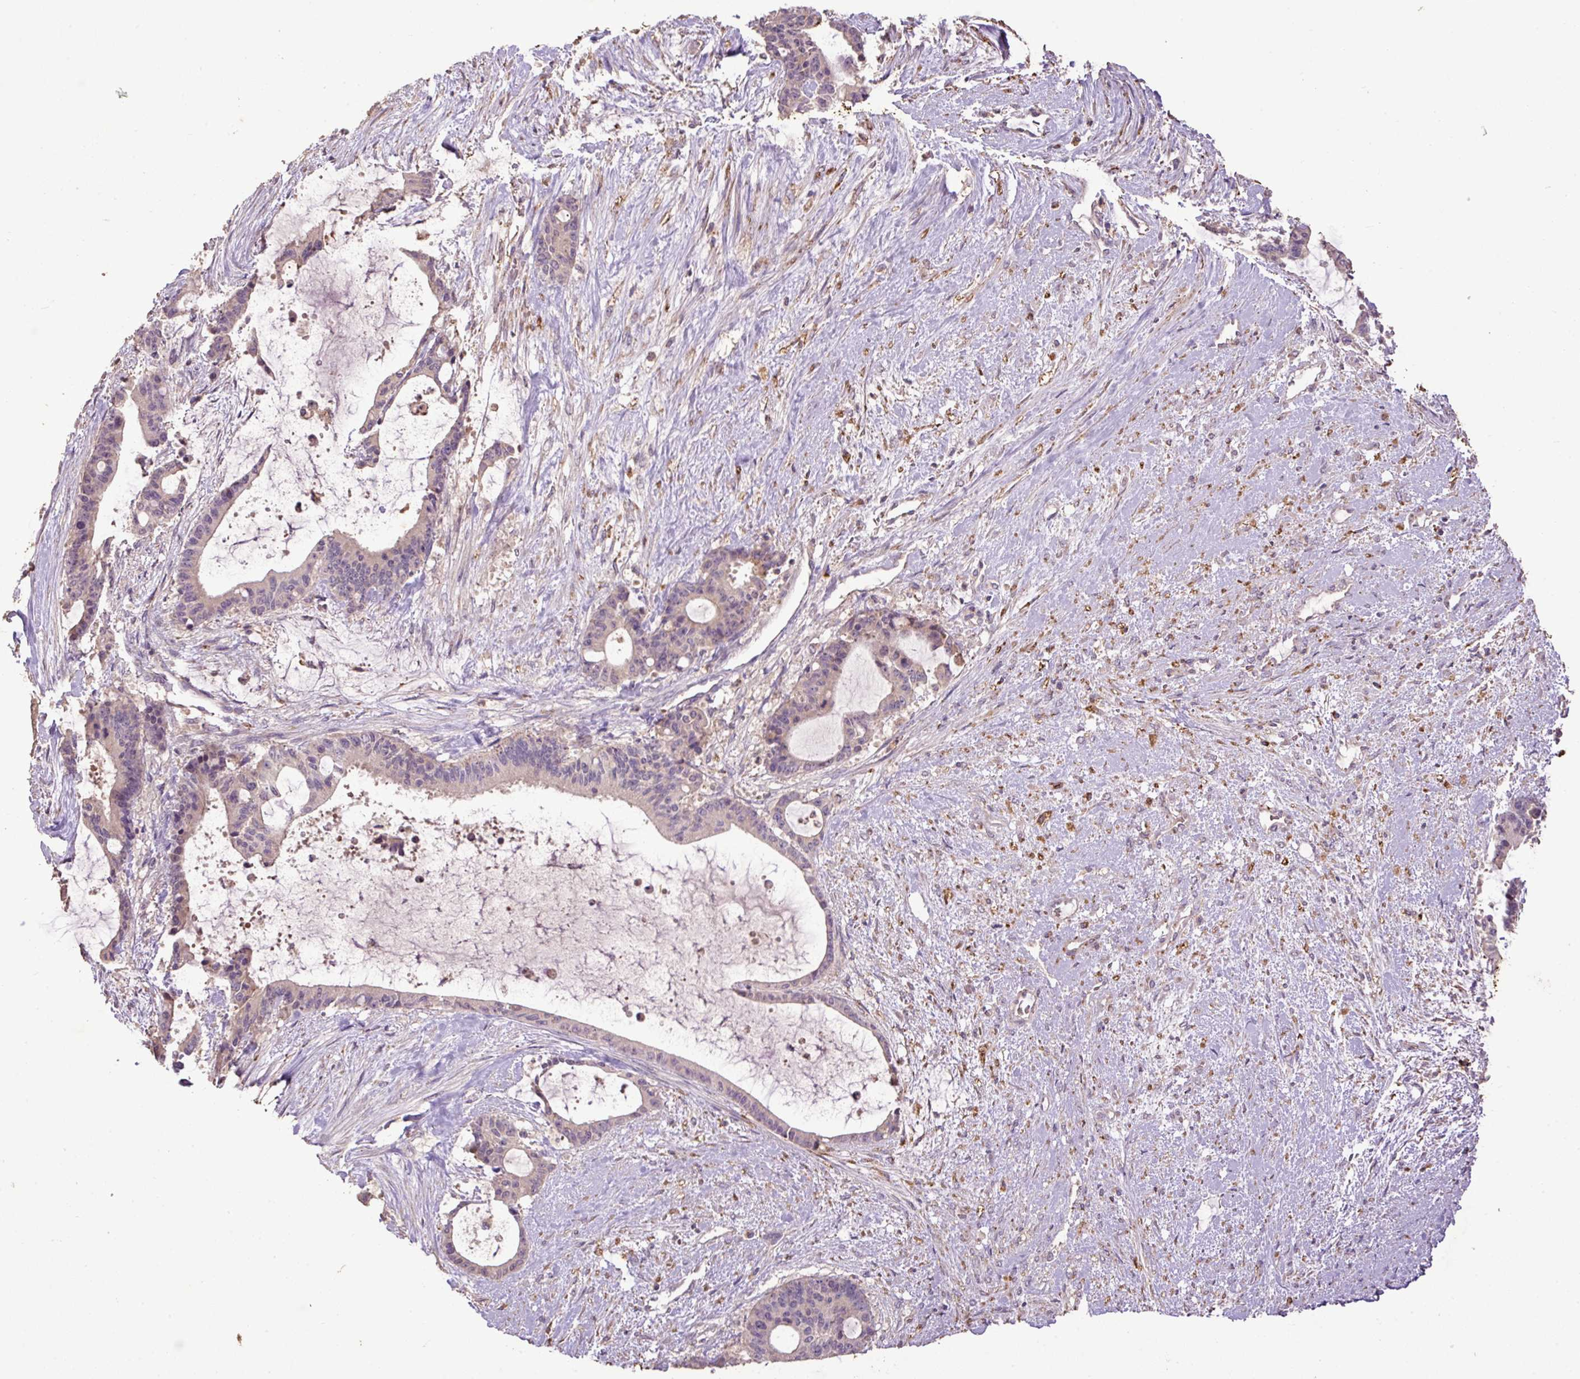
{"staining": {"intensity": "negative", "quantity": "none", "location": "none"}, "tissue": "liver cancer", "cell_type": "Tumor cells", "image_type": "cancer", "snomed": [{"axis": "morphology", "description": "Normal tissue, NOS"}, {"axis": "morphology", "description": "Cholangiocarcinoma"}, {"axis": "topography", "description": "Liver"}, {"axis": "topography", "description": "Peripheral nerve tissue"}], "caption": "This is a photomicrograph of IHC staining of liver cholangiocarcinoma, which shows no expression in tumor cells. (DAB immunohistochemistry, high magnification).", "gene": "LRTM2", "patient": {"sex": "female", "age": 73}}